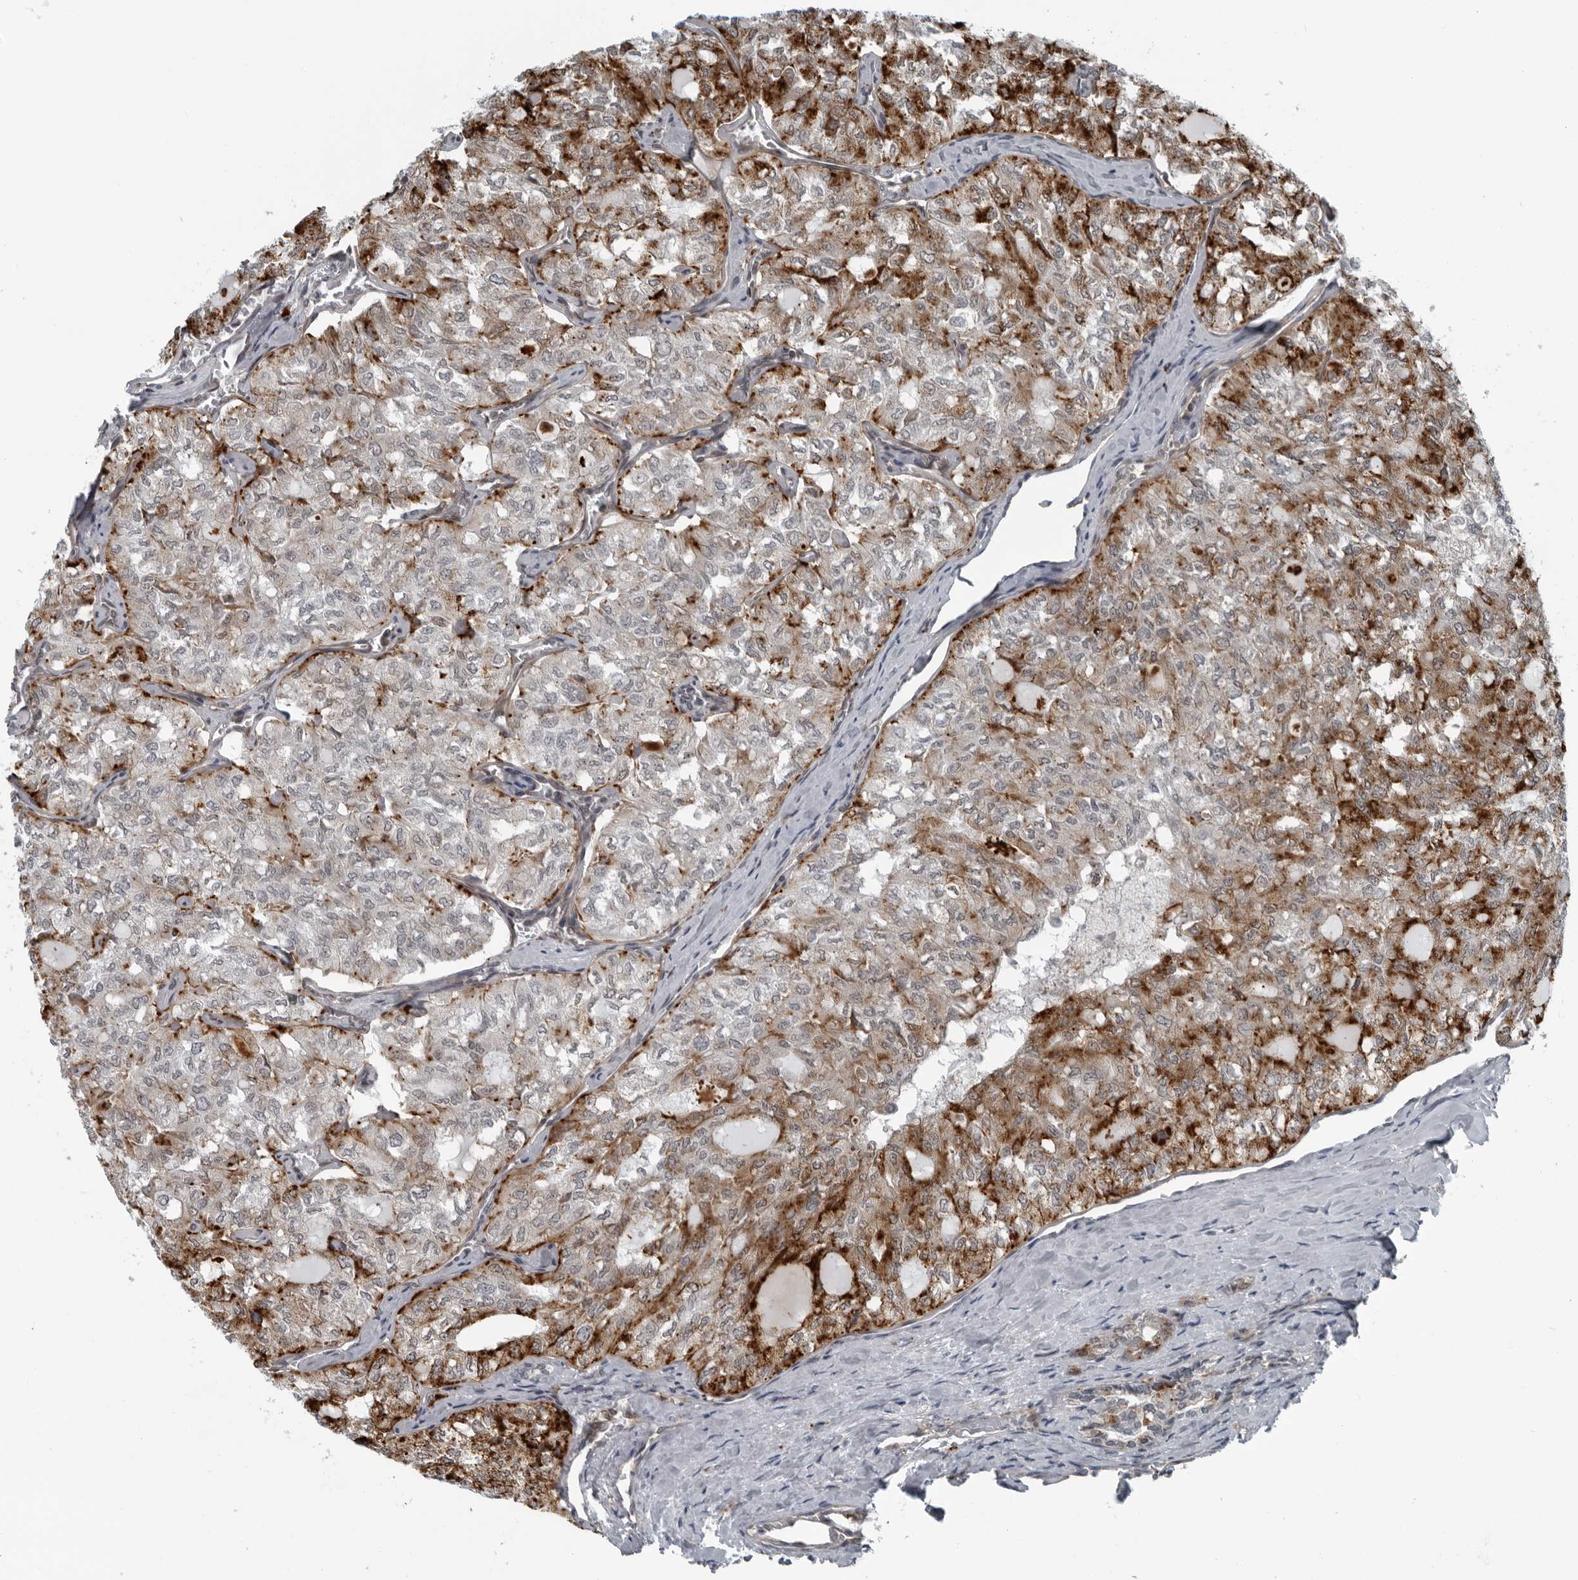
{"staining": {"intensity": "strong", "quantity": "<25%", "location": "cytoplasmic/membranous"}, "tissue": "thyroid cancer", "cell_type": "Tumor cells", "image_type": "cancer", "snomed": [{"axis": "morphology", "description": "Follicular adenoma carcinoma, NOS"}, {"axis": "topography", "description": "Thyroid gland"}], "caption": "An immunohistochemistry histopathology image of tumor tissue is shown. Protein staining in brown shows strong cytoplasmic/membranous positivity in thyroid follicular adenoma carcinoma within tumor cells.", "gene": "FAM102B", "patient": {"sex": "male", "age": 75}}